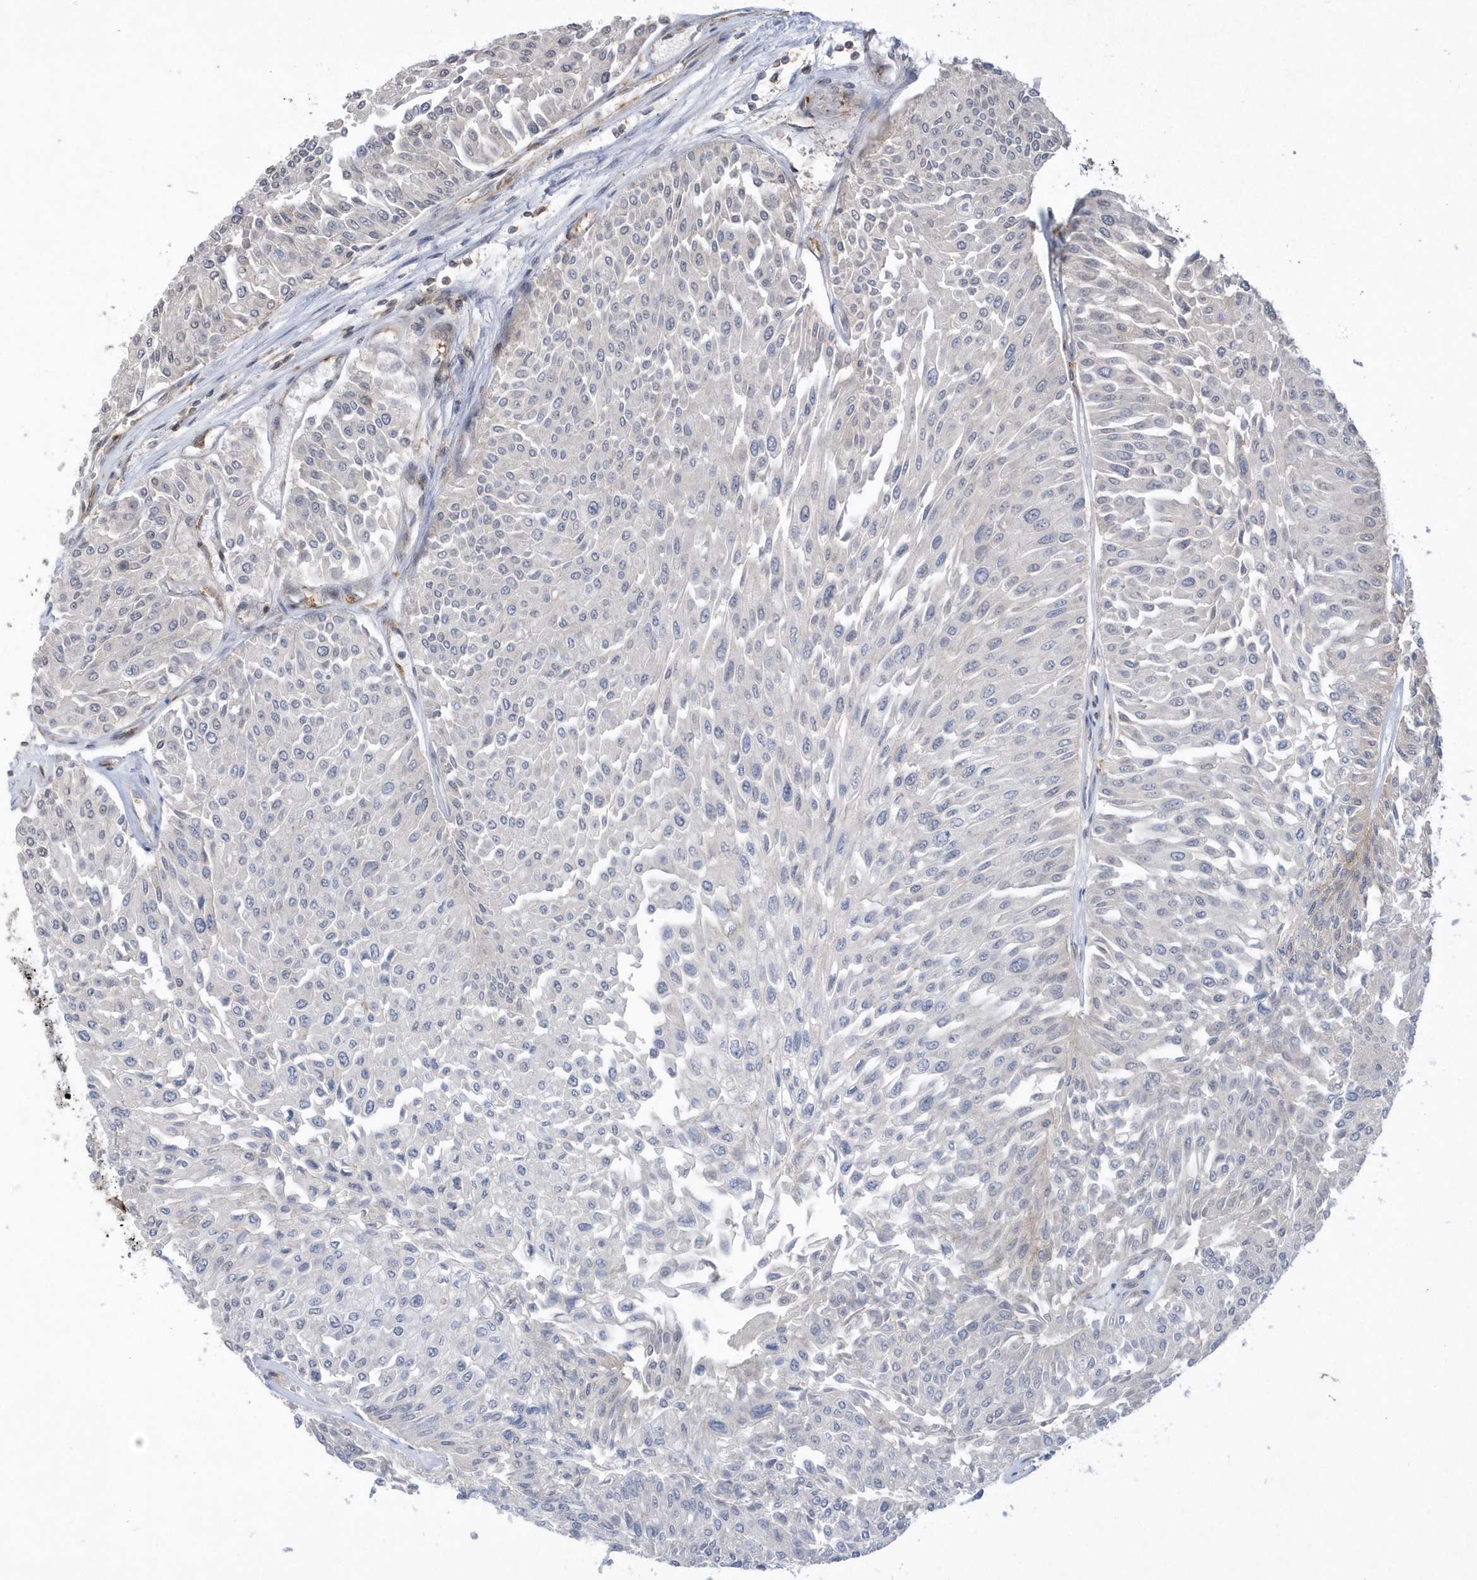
{"staining": {"intensity": "negative", "quantity": "none", "location": "none"}, "tissue": "urothelial cancer", "cell_type": "Tumor cells", "image_type": "cancer", "snomed": [{"axis": "morphology", "description": "Urothelial carcinoma, Low grade"}, {"axis": "topography", "description": "Urinary bladder"}], "caption": "Human urothelial cancer stained for a protein using immunohistochemistry reveals no positivity in tumor cells.", "gene": "CRIP3", "patient": {"sex": "male", "age": 67}}